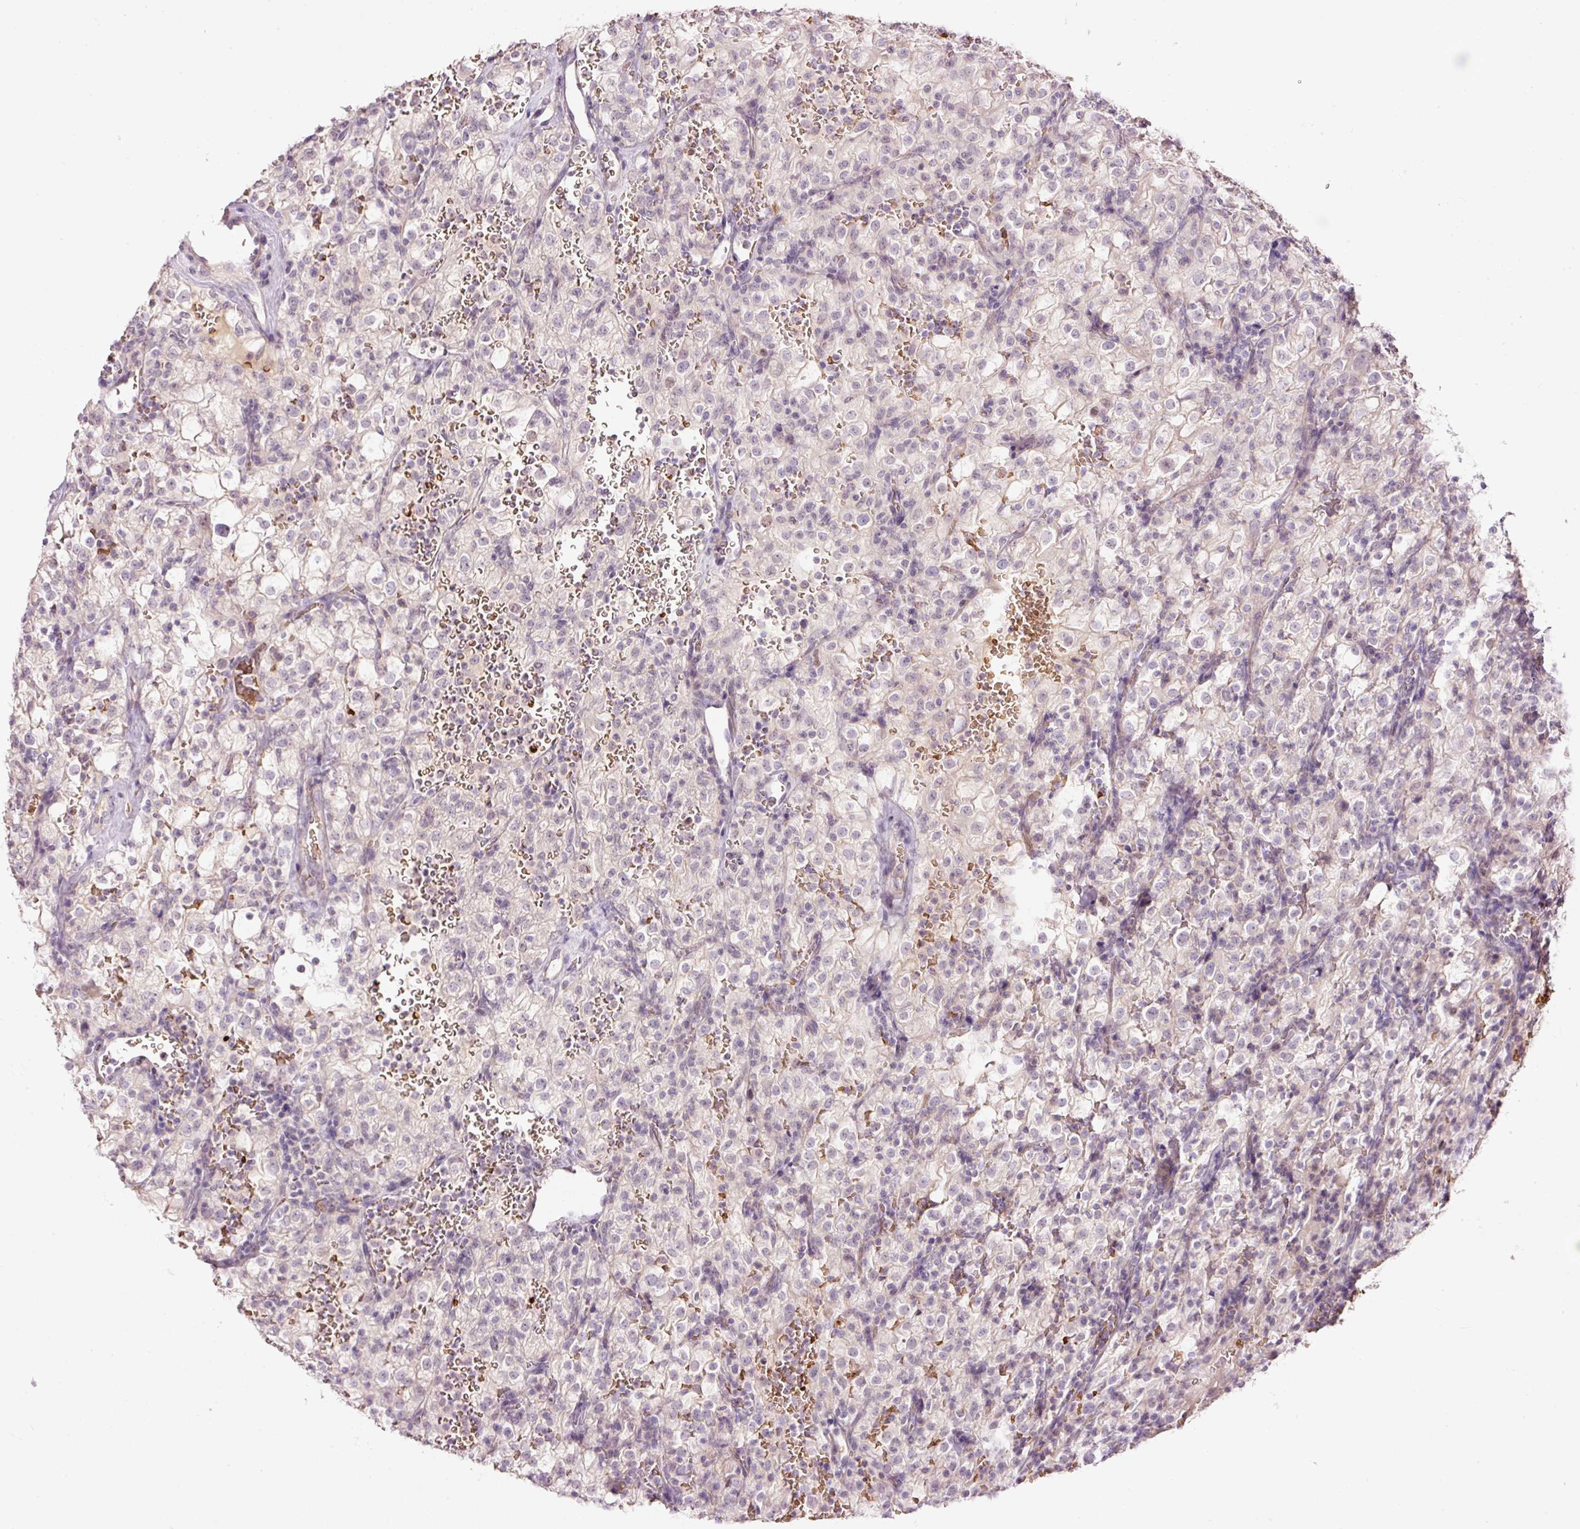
{"staining": {"intensity": "negative", "quantity": "none", "location": "none"}, "tissue": "renal cancer", "cell_type": "Tumor cells", "image_type": "cancer", "snomed": [{"axis": "morphology", "description": "Adenocarcinoma, NOS"}, {"axis": "topography", "description": "Kidney"}], "caption": "Human renal cancer stained for a protein using immunohistochemistry exhibits no positivity in tumor cells.", "gene": "LY6G6D", "patient": {"sex": "female", "age": 74}}